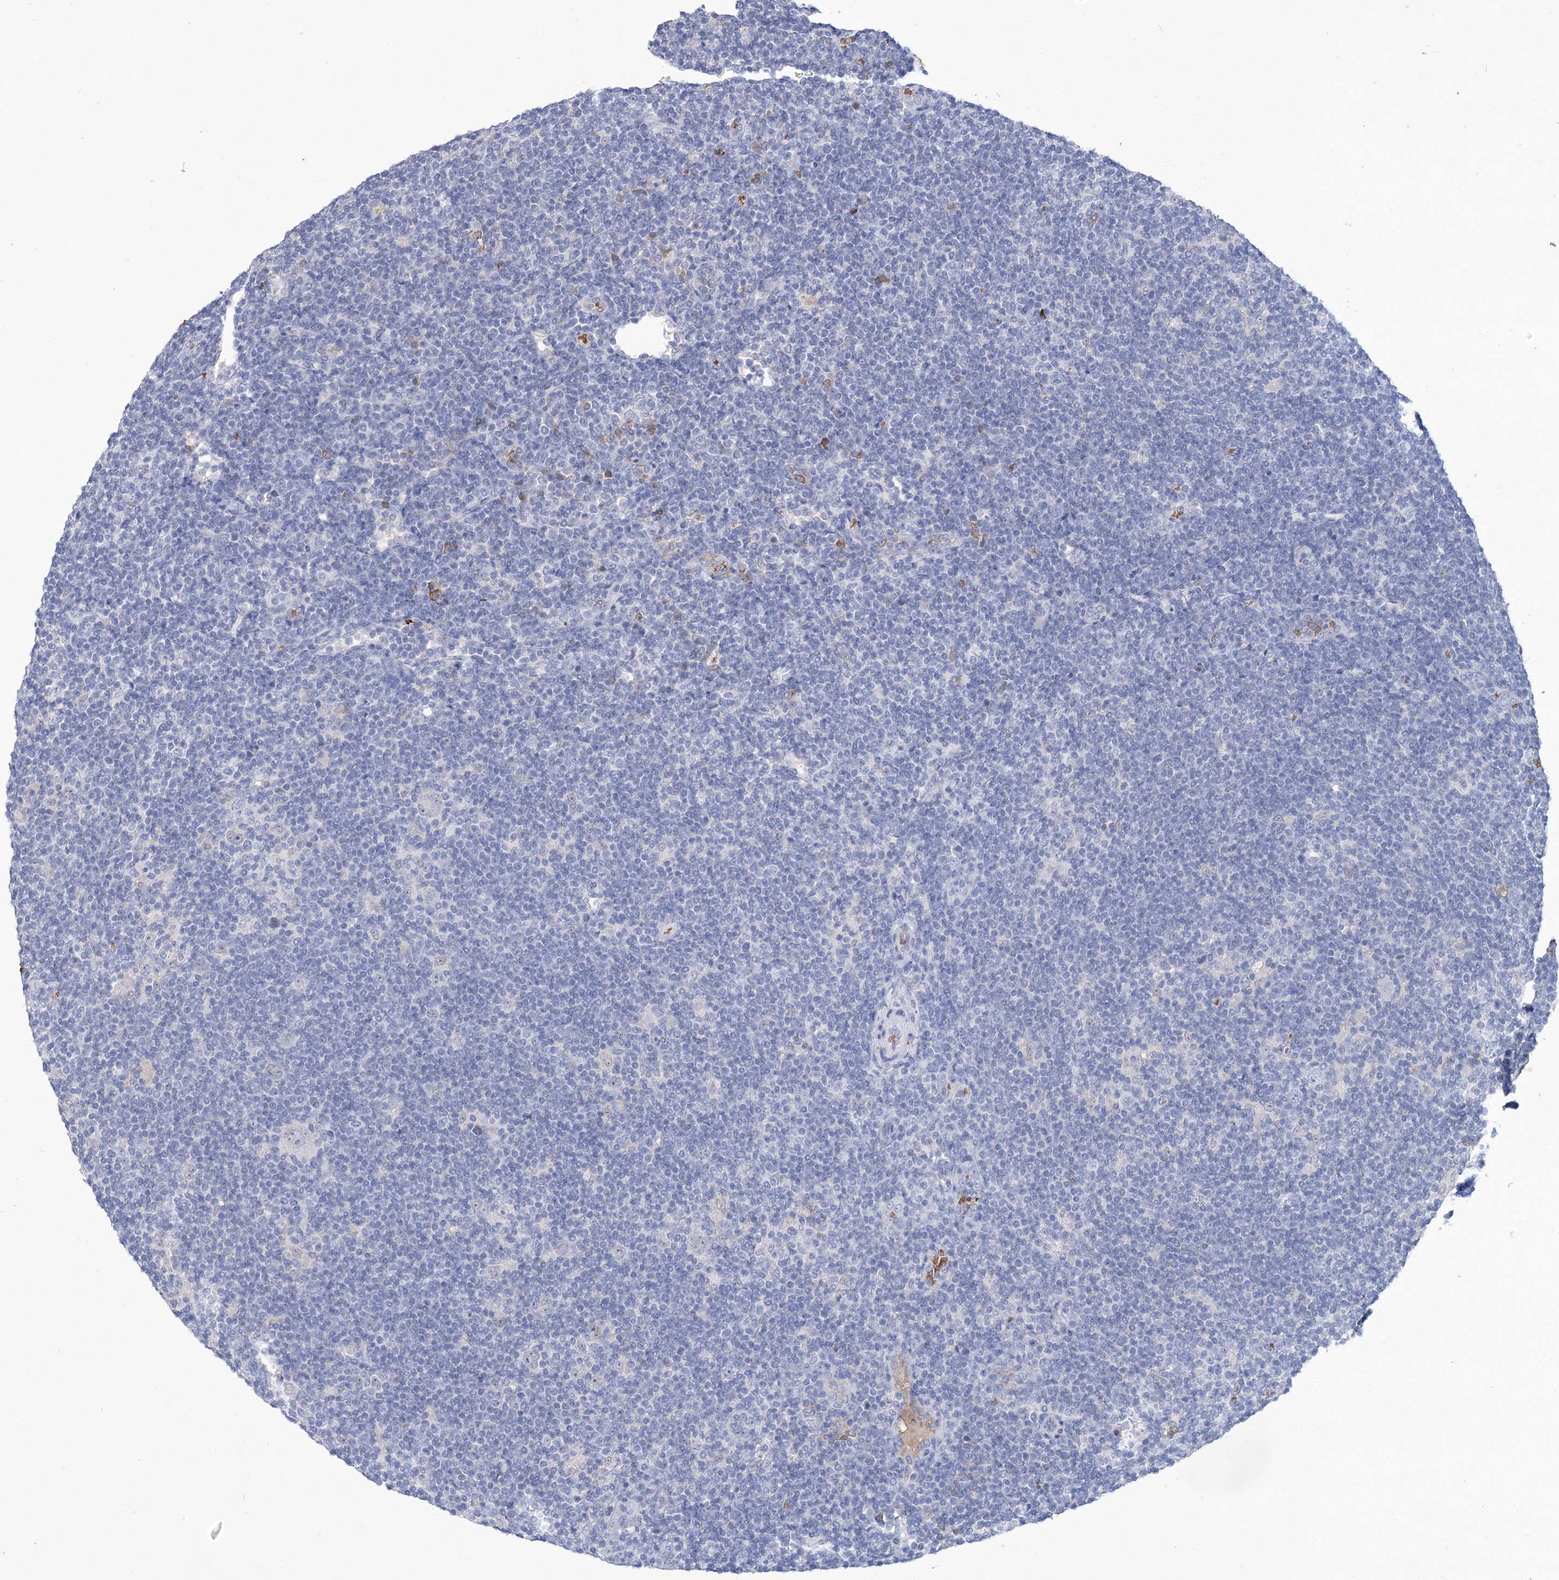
{"staining": {"intensity": "negative", "quantity": "none", "location": "none"}, "tissue": "lymphoma", "cell_type": "Tumor cells", "image_type": "cancer", "snomed": [{"axis": "morphology", "description": "Hodgkin's disease, NOS"}, {"axis": "topography", "description": "Lymph node"}], "caption": "High power microscopy photomicrograph of an IHC image of Hodgkin's disease, revealing no significant positivity in tumor cells.", "gene": "HBA1", "patient": {"sex": "female", "age": 57}}